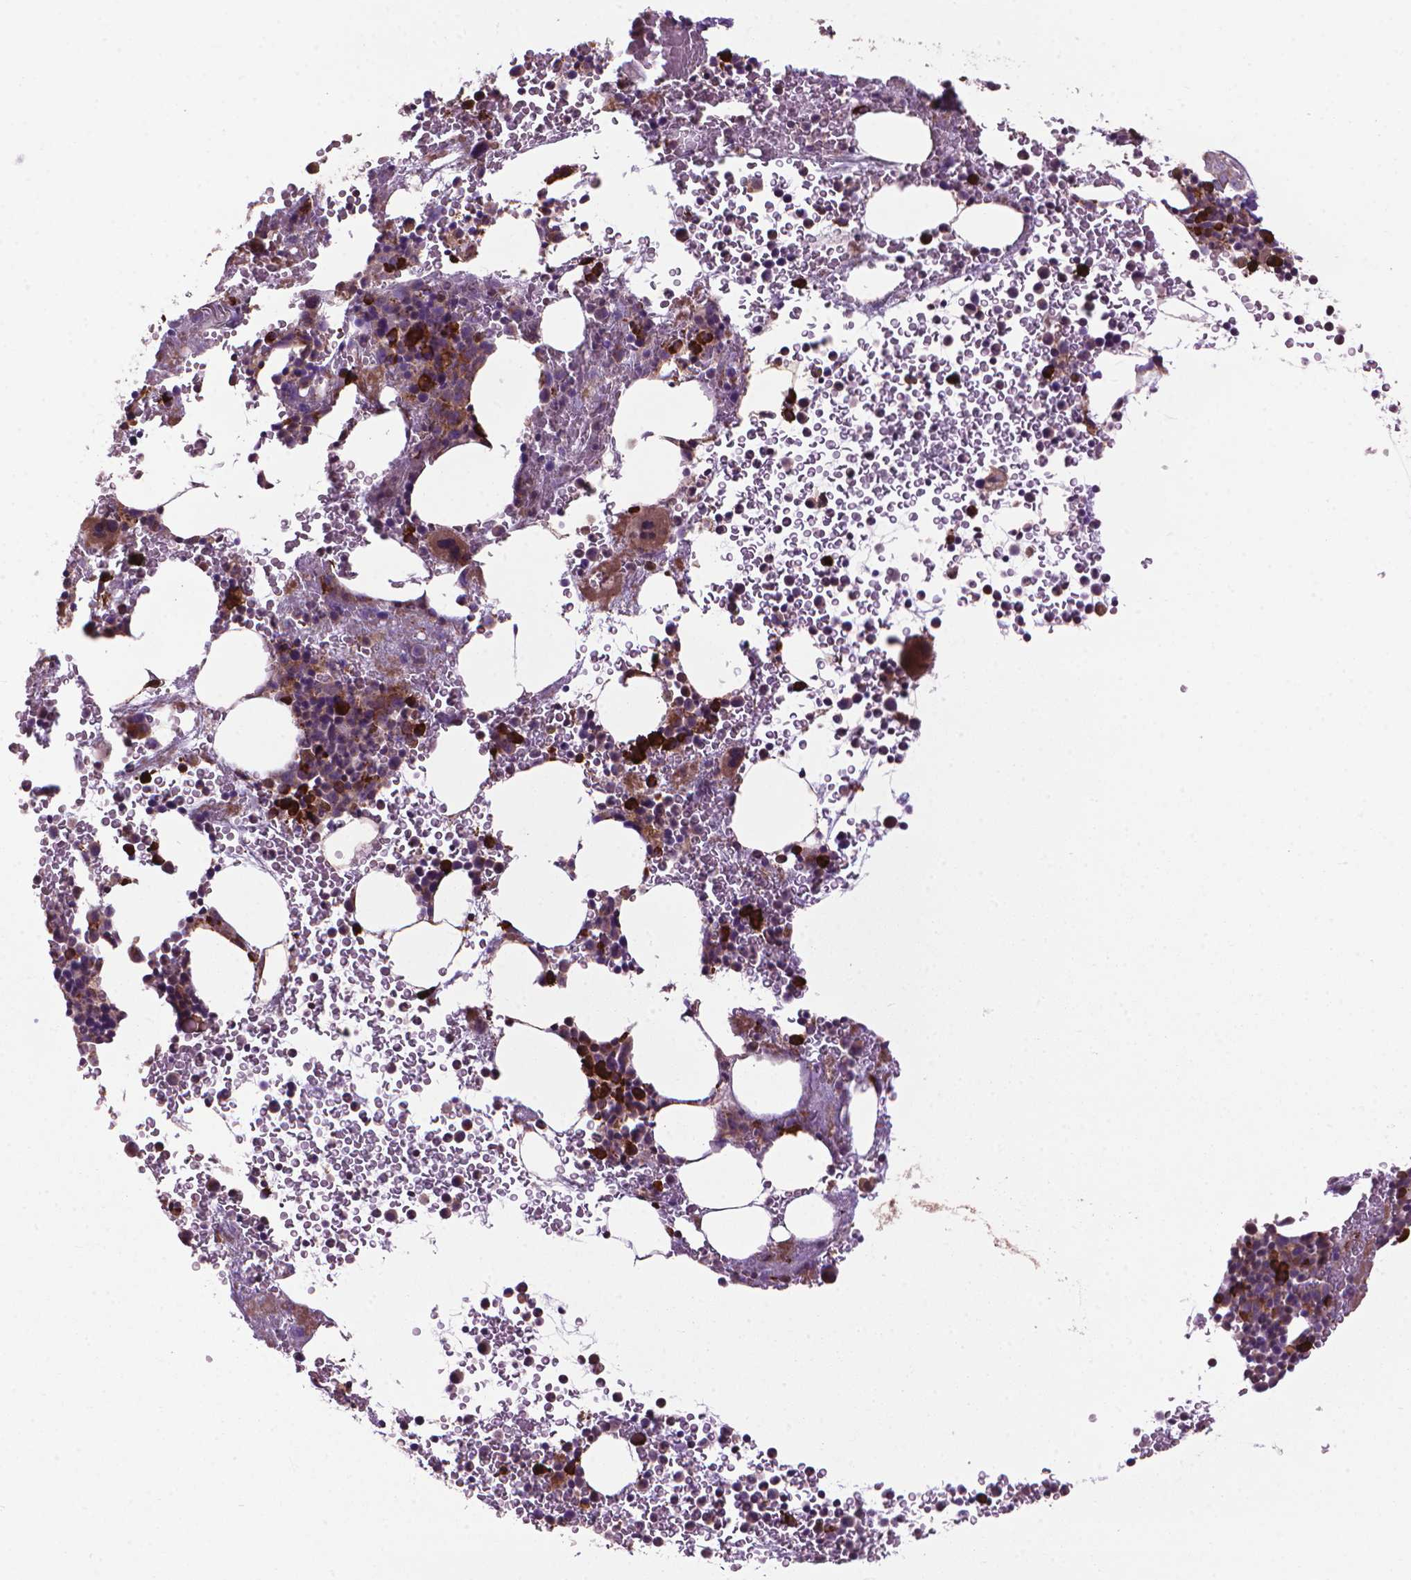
{"staining": {"intensity": "strong", "quantity": "<25%", "location": "cytoplasmic/membranous"}, "tissue": "bone marrow", "cell_type": "Hematopoietic cells", "image_type": "normal", "snomed": [{"axis": "morphology", "description": "Normal tissue, NOS"}, {"axis": "topography", "description": "Bone marrow"}], "caption": "Strong cytoplasmic/membranous expression for a protein is identified in approximately <25% of hematopoietic cells of benign bone marrow using IHC.", "gene": "MYH14", "patient": {"sex": "female", "age": 56}}